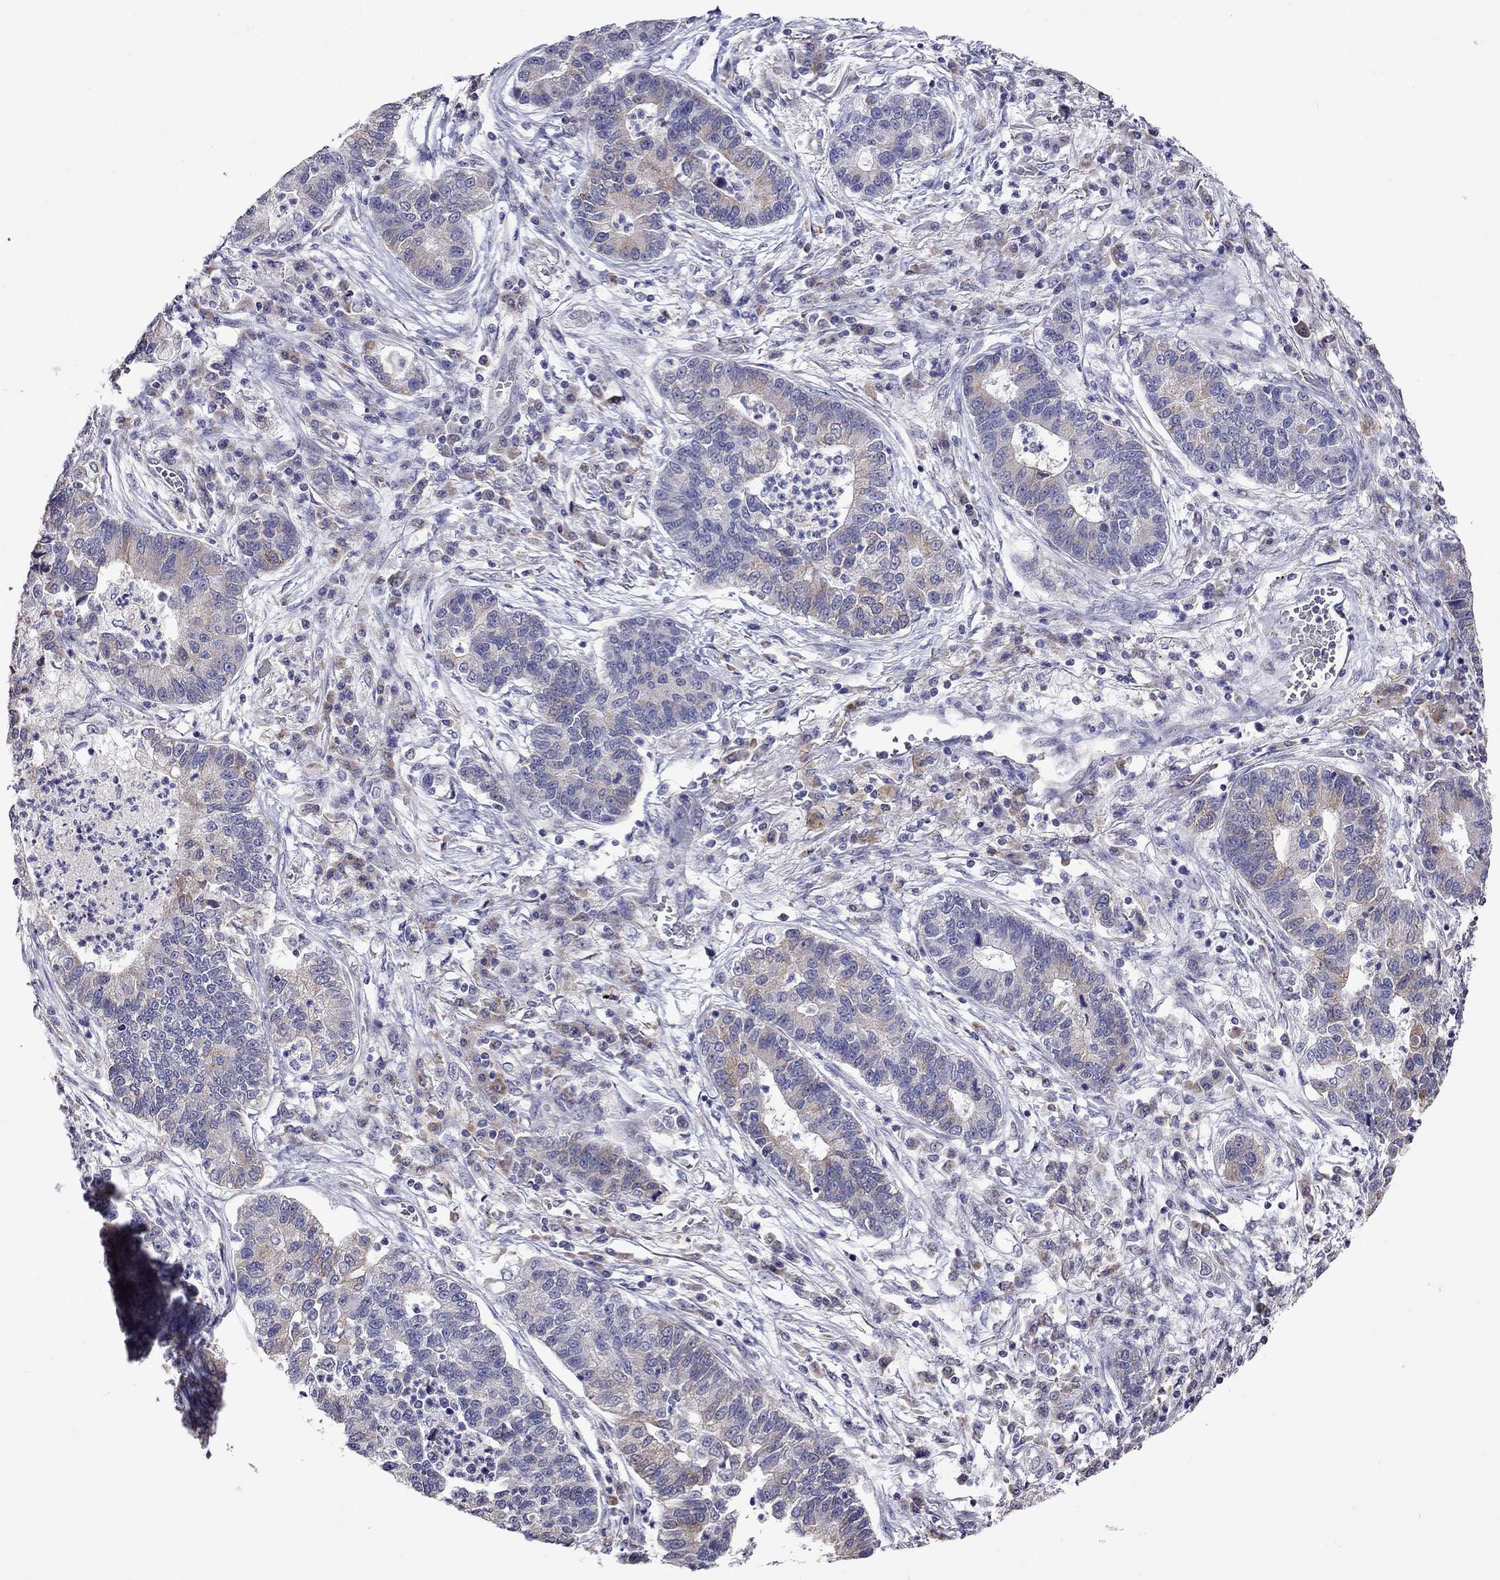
{"staining": {"intensity": "weak", "quantity": "<25%", "location": "cytoplasmic/membranous"}, "tissue": "lung cancer", "cell_type": "Tumor cells", "image_type": "cancer", "snomed": [{"axis": "morphology", "description": "Adenocarcinoma, NOS"}, {"axis": "topography", "description": "Lung"}], "caption": "A photomicrograph of lung cancer stained for a protein shows no brown staining in tumor cells. Nuclei are stained in blue.", "gene": "ADAM28", "patient": {"sex": "female", "age": 57}}